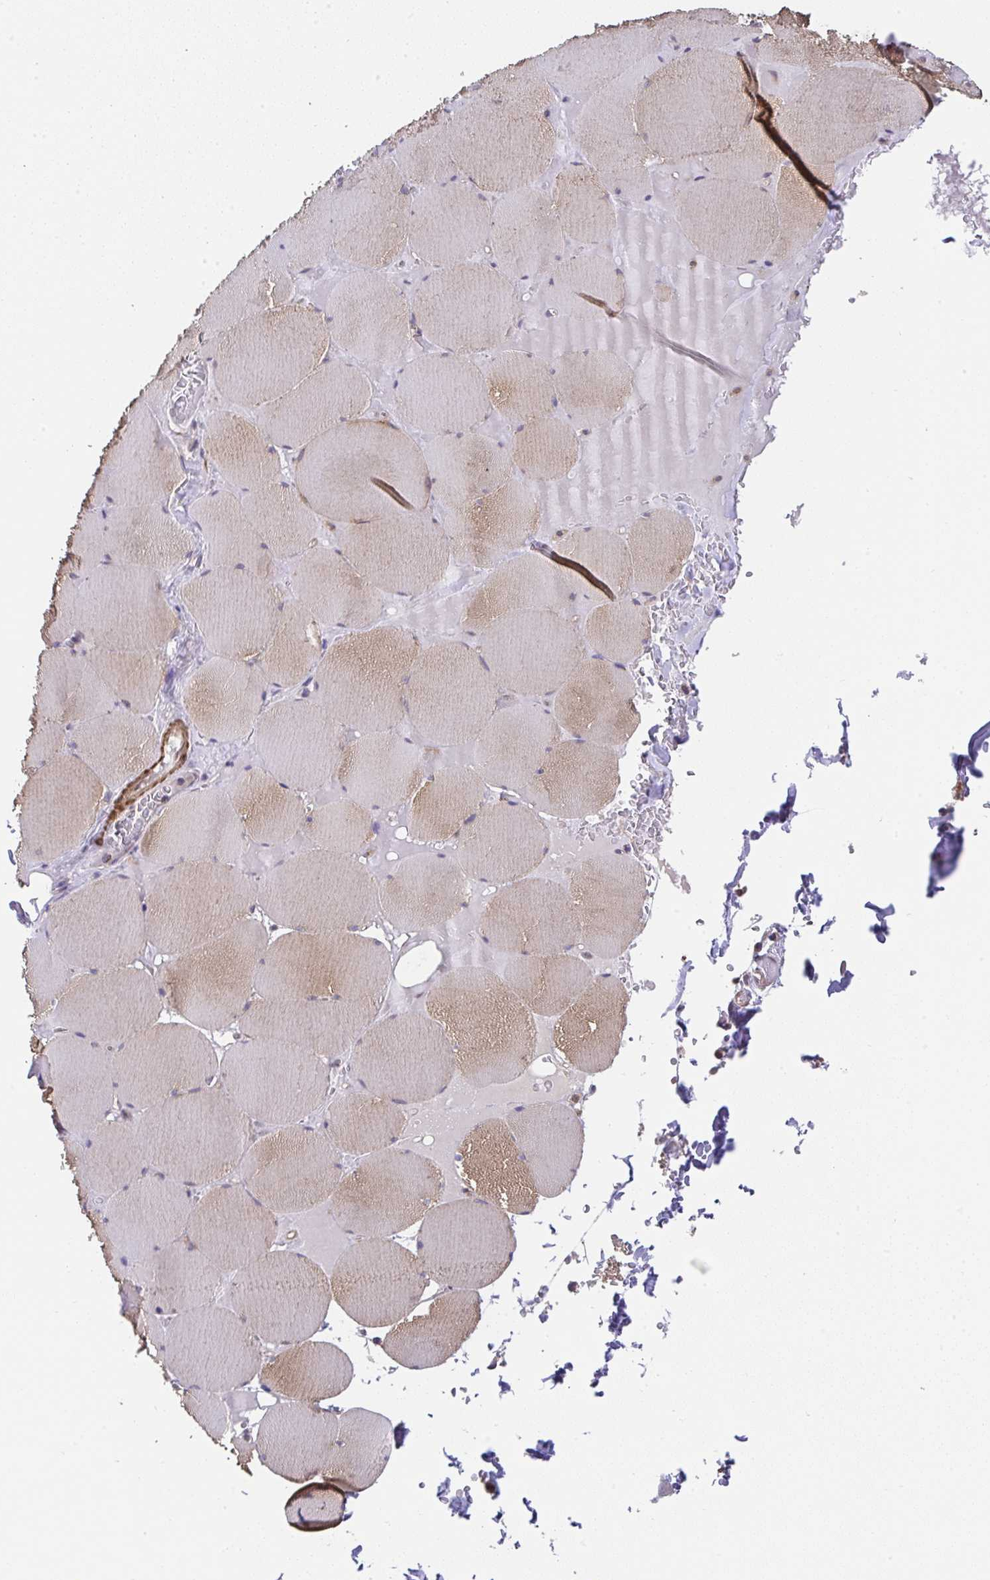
{"staining": {"intensity": "moderate", "quantity": "25%-75%", "location": "cytoplasmic/membranous"}, "tissue": "skeletal muscle", "cell_type": "Myocytes", "image_type": "normal", "snomed": [{"axis": "morphology", "description": "Normal tissue, NOS"}, {"axis": "topography", "description": "Skeletal muscle"}, {"axis": "topography", "description": "Head-Neck"}], "caption": "Moderate cytoplasmic/membranous expression is seen in about 25%-75% of myocytes in unremarkable skeletal muscle.", "gene": "ZNF696", "patient": {"sex": "male", "age": 66}}